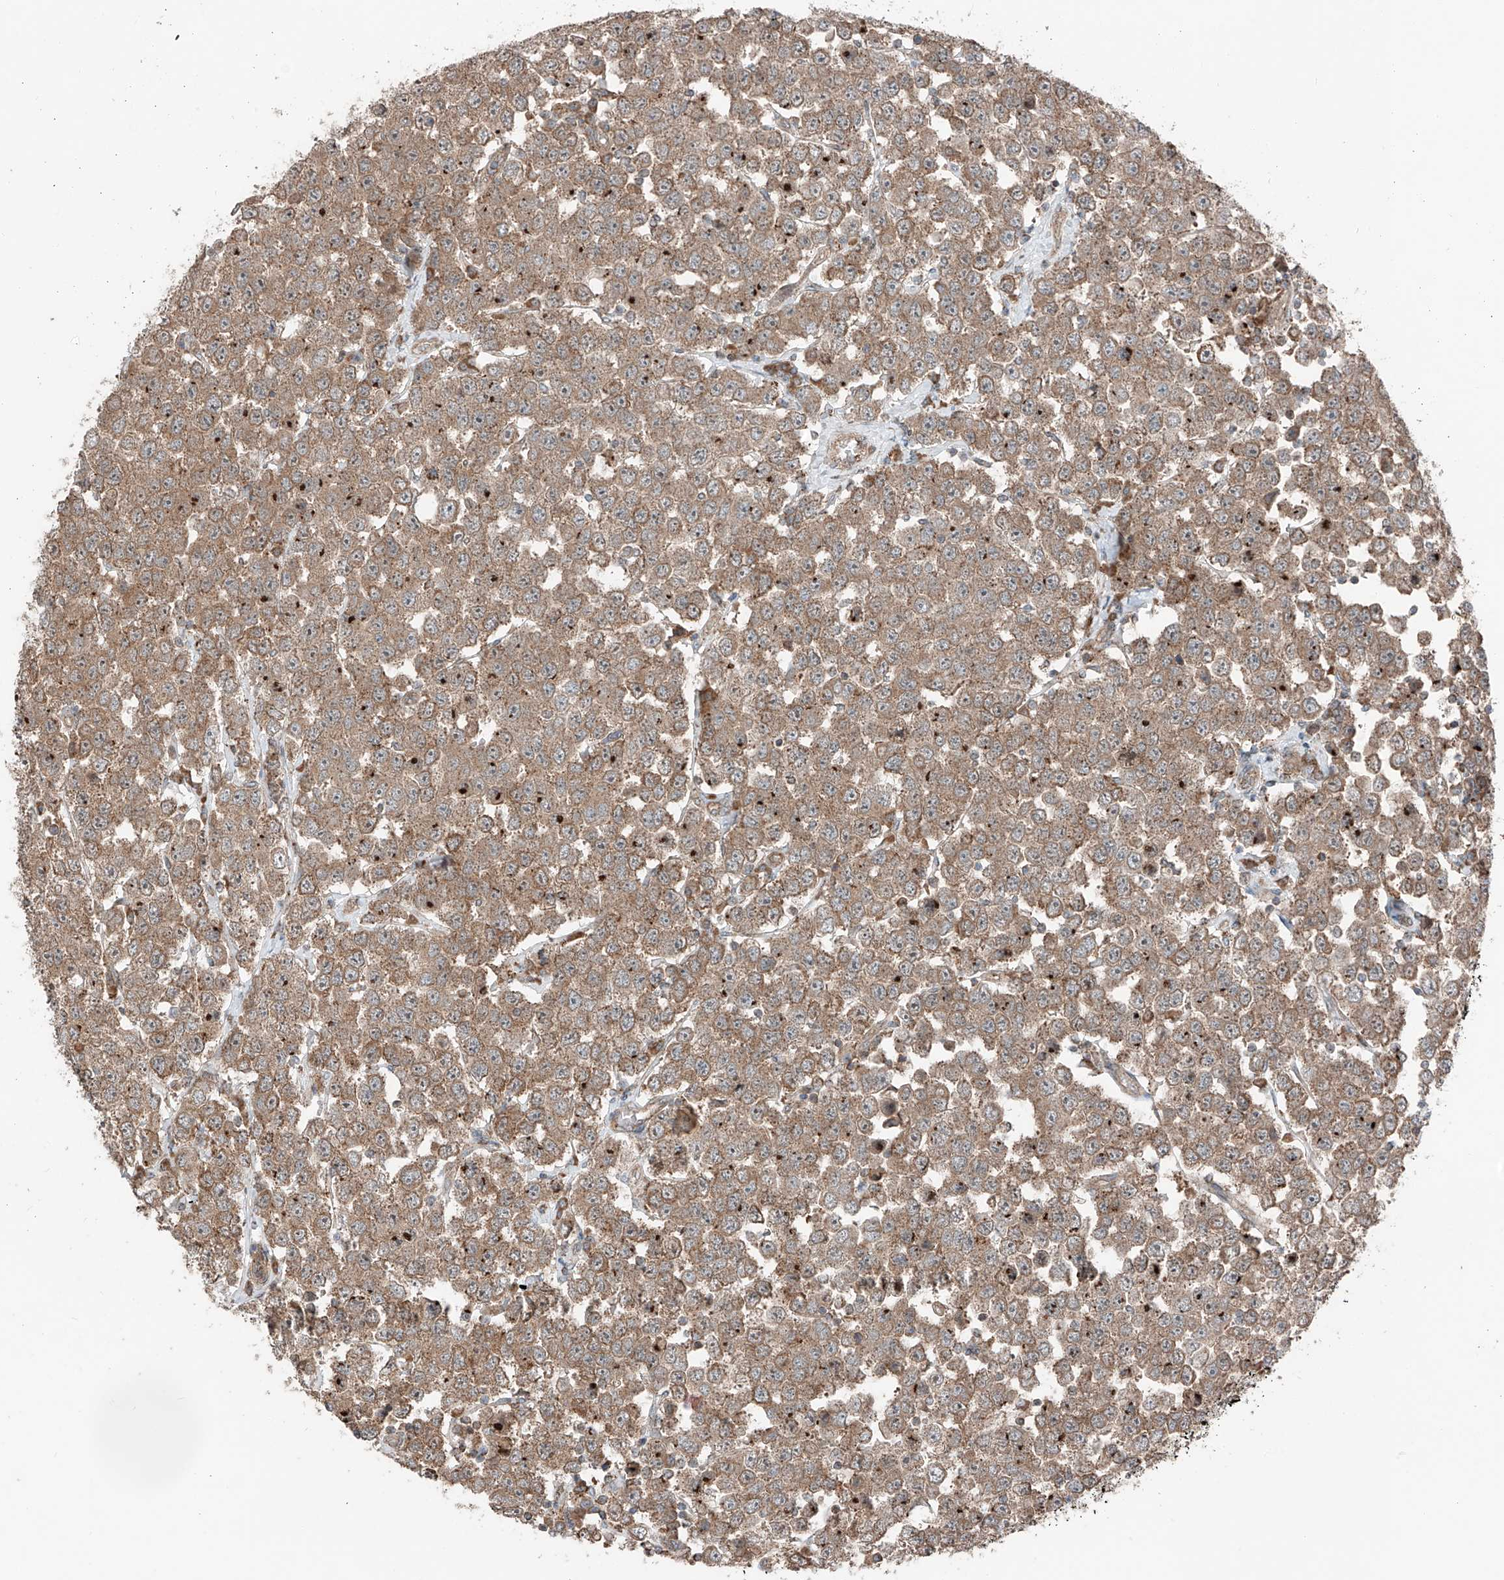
{"staining": {"intensity": "moderate", "quantity": ">75%", "location": "cytoplasmic/membranous"}, "tissue": "testis cancer", "cell_type": "Tumor cells", "image_type": "cancer", "snomed": [{"axis": "morphology", "description": "Seminoma, NOS"}, {"axis": "topography", "description": "Testis"}], "caption": "Moderate cytoplasmic/membranous positivity is appreciated in about >75% of tumor cells in testis cancer.", "gene": "CEP162", "patient": {"sex": "male", "age": 28}}